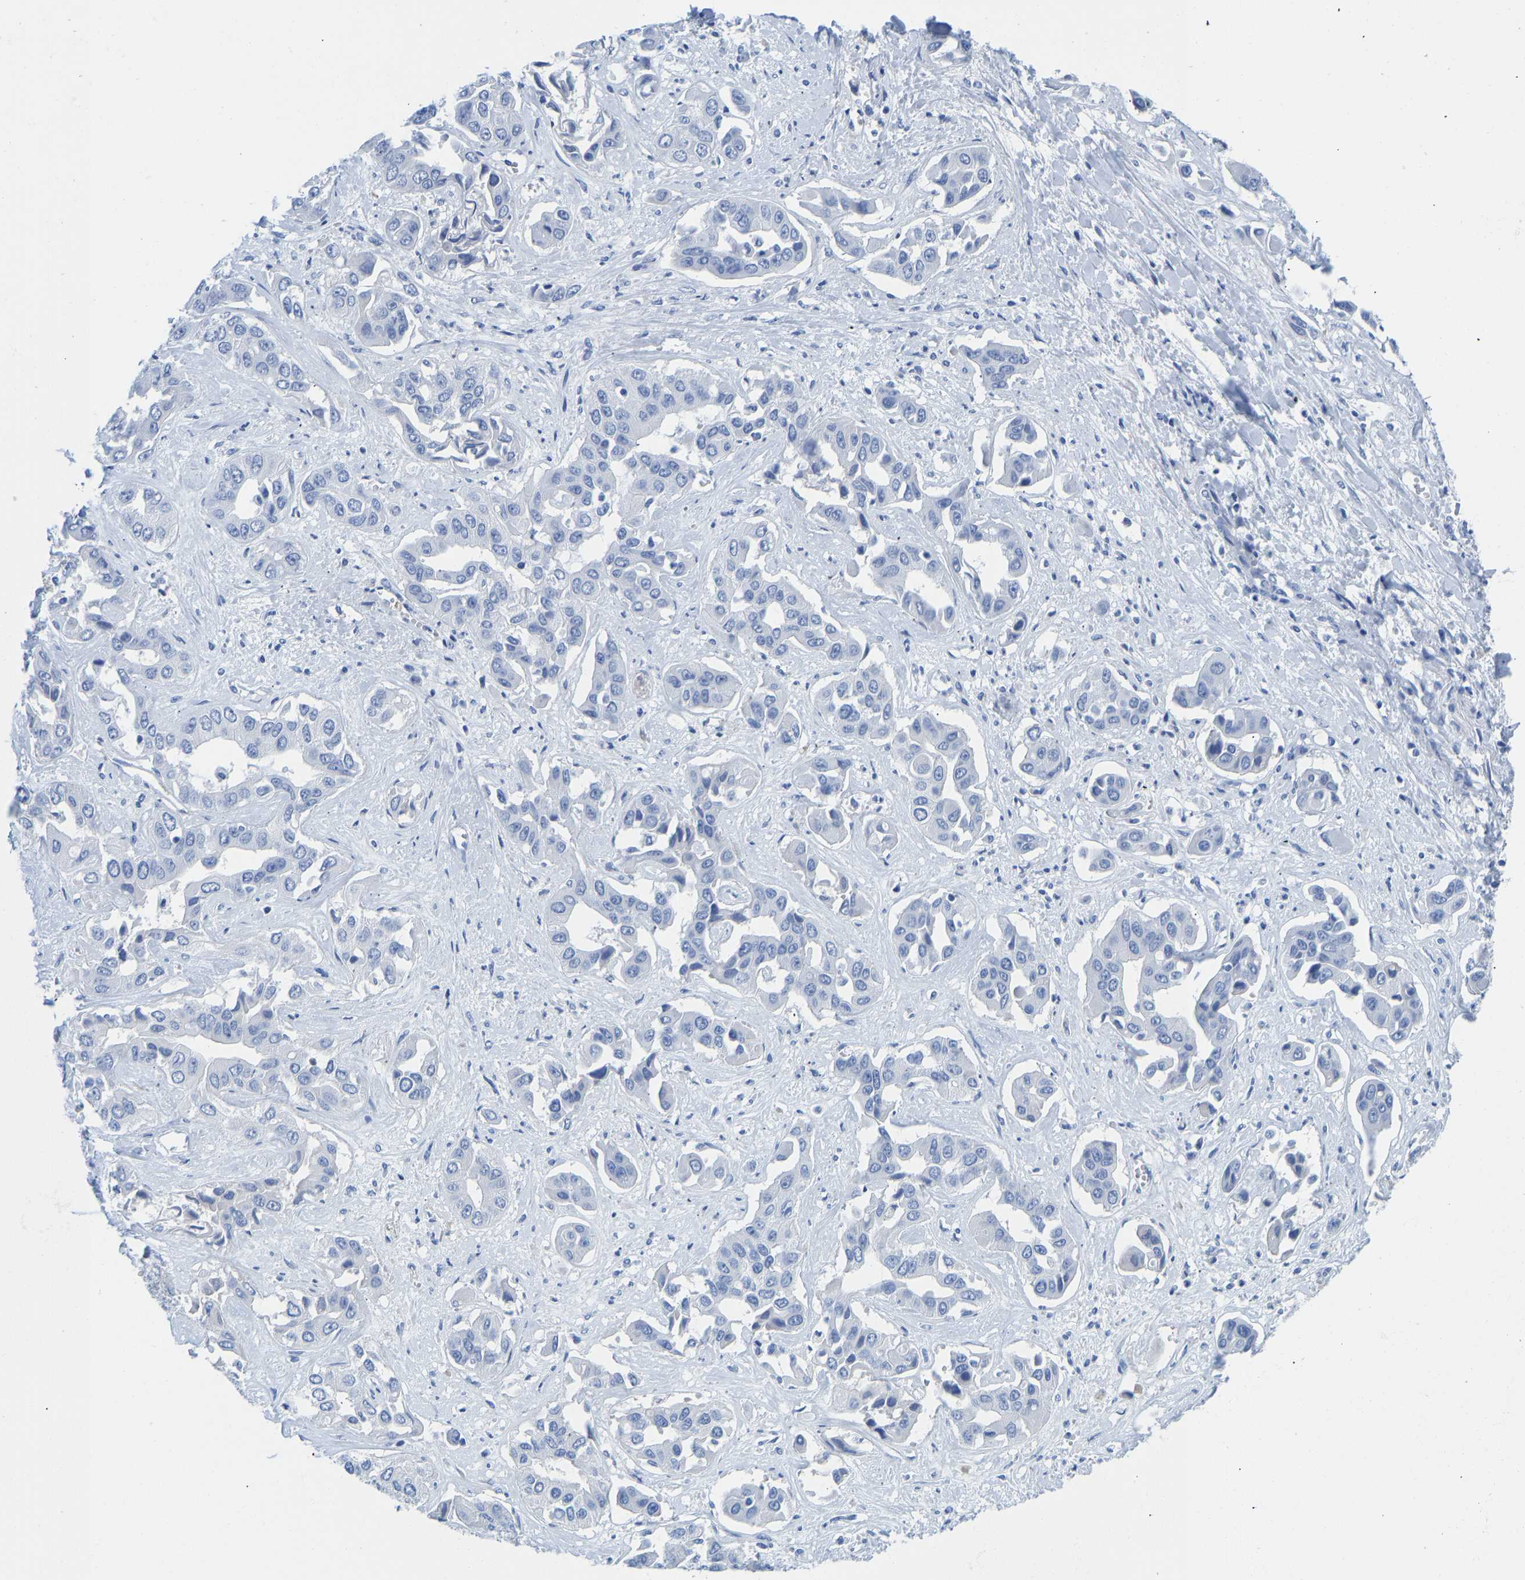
{"staining": {"intensity": "negative", "quantity": "none", "location": "none"}, "tissue": "liver cancer", "cell_type": "Tumor cells", "image_type": "cancer", "snomed": [{"axis": "morphology", "description": "Cholangiocarcinoma"}, {"axis": "topography", "description": "Liver"}], "caption": "High power microscopy photomicrograph of an immunohistochemistry (IHC) photomicrograph of liver cholangiocarcinoma, revealing no significant staining in tumor cells.", "gene": "NKAIN3", "patient": {"sex": "female", "age": 52}}